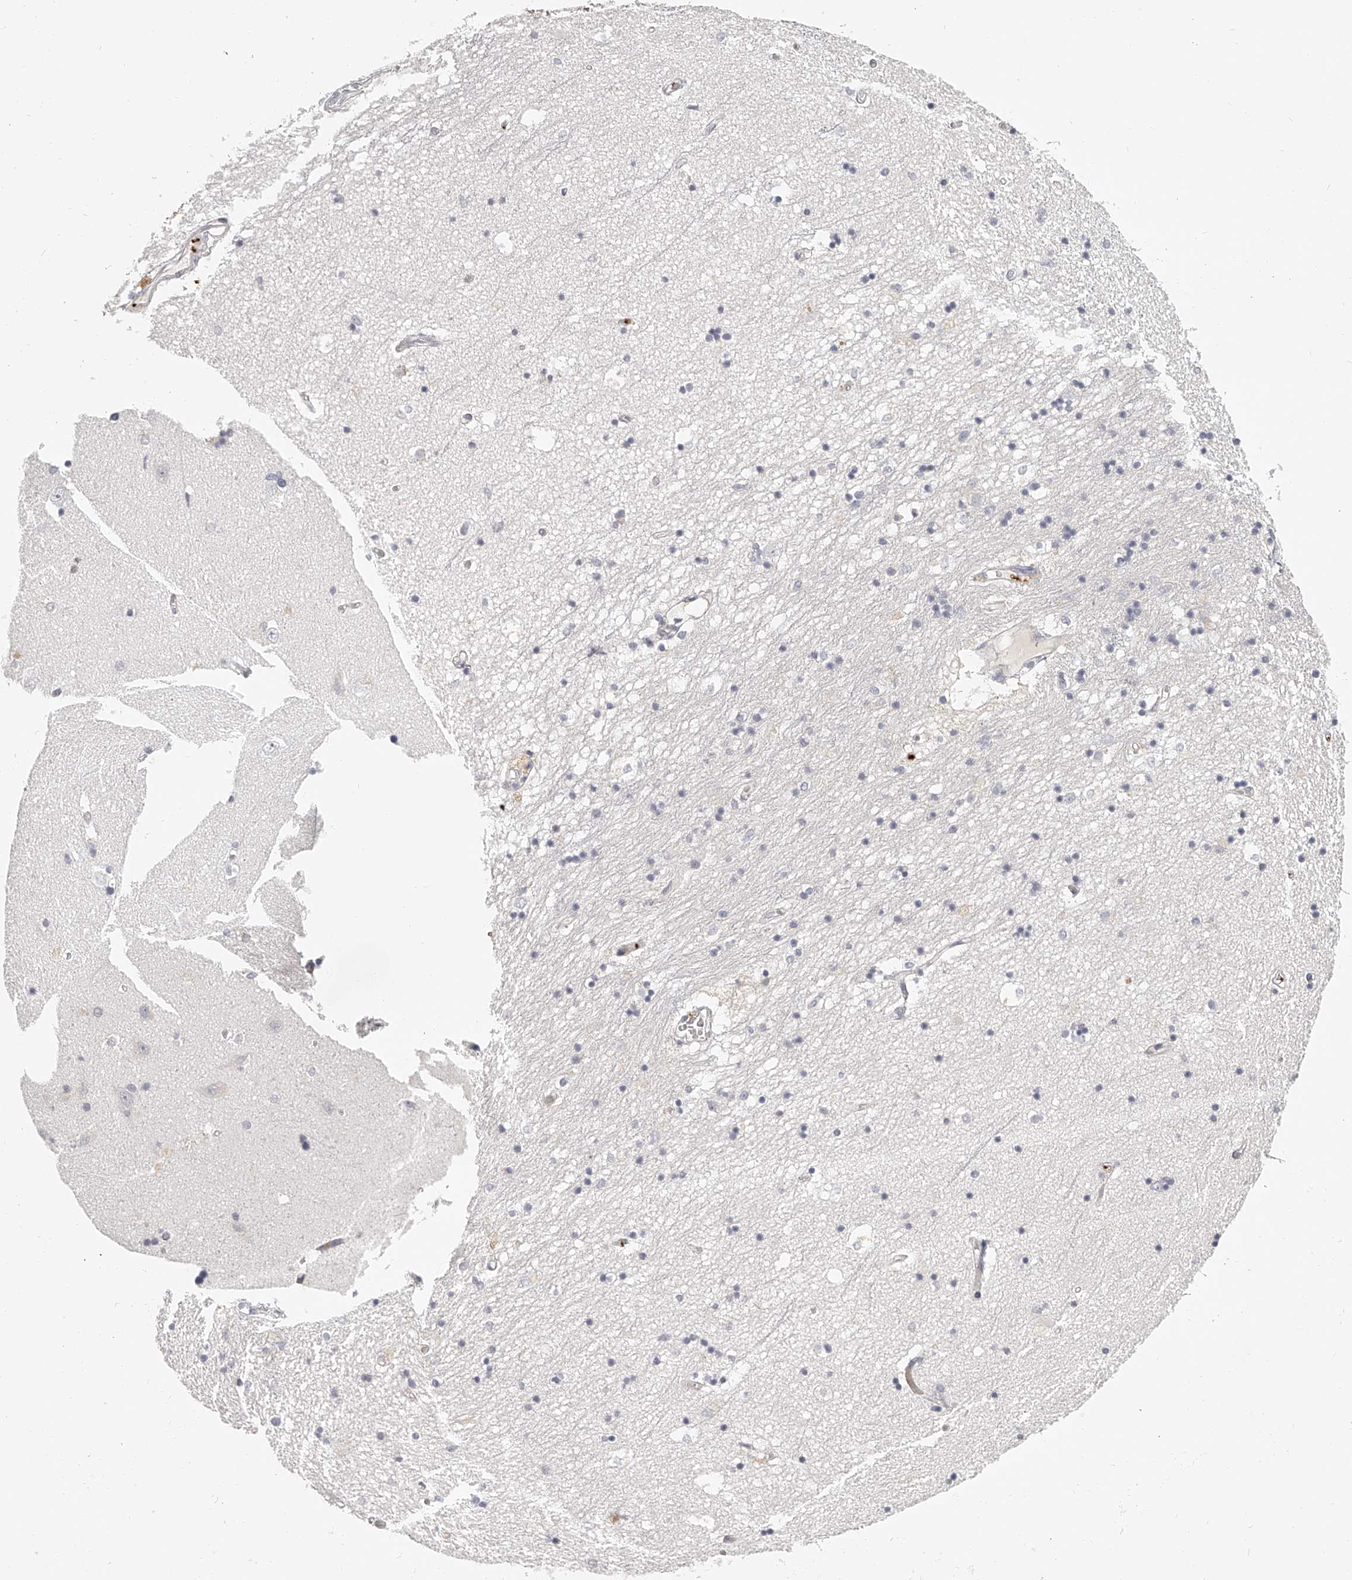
{"staining": {"intensity": "negative", "quantity": "none", "location": "none"}, "tissue": "hippocampus", "cell_type": "Glial cells", "image_type": "normal", "snomed": [{"axis": "morphology", "description": "Normal tissue, NOS"}, {"axis": "topography", "description": "Hippocampus"}], "caption": "Protein analysis of normal hippocampus shows no significant positivity in glial cells. Brightfield microscopy of immunohistochemistry (IHC) stained with DAB (3,3'-diaminobenzidine) (brown) and hematoxylin (blue), captured at high magnification.", "gene": "ITGB3", "patient": {"sex": "male", "age": 45}}